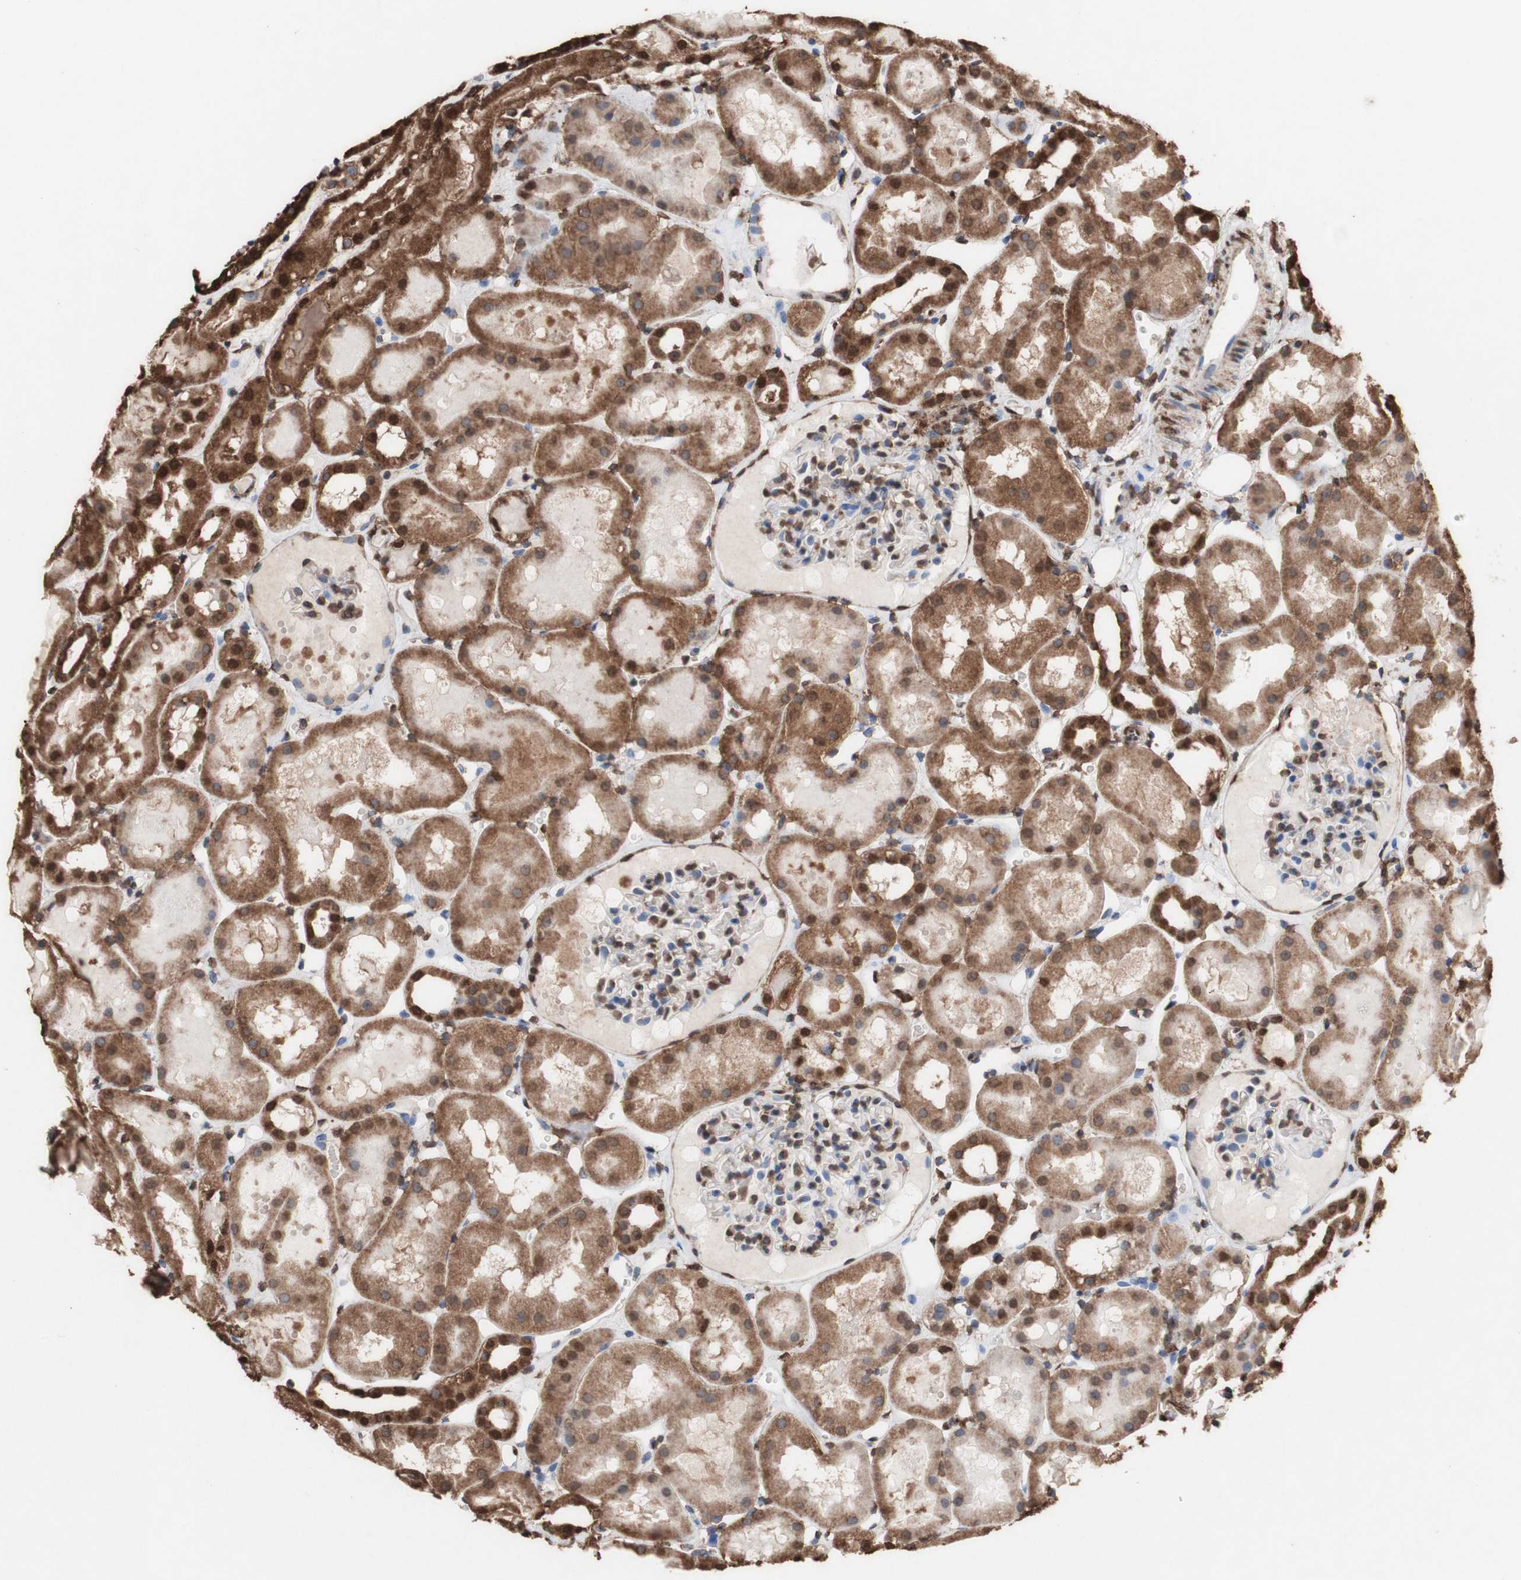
{"staining": {"intensity": "moderate", "quantity": "25%-75%", "location": "cytoplasmic/membranous,nuclear"}, "tissue": "kidney", "cell_type": "Cells in glomeruli", "image_type": "normal", "snomed": [{"axis": "morphology", "description": "Normal tissue, NOS"}, {"axis": "topography", "description": "Kidney"}, {"axis": "topography", "description": "Urinary bladder"}], "caption": "An immunohistochemistry (IHC) micrograph of normal tissue is shown. Protein staining in brown labels moderate cytoplasmic/membranous,nuclear positivity in kidney within cells in glomeruli.", "gene": "PIDD1", "patient": {"sex": "male", "age": 16}}